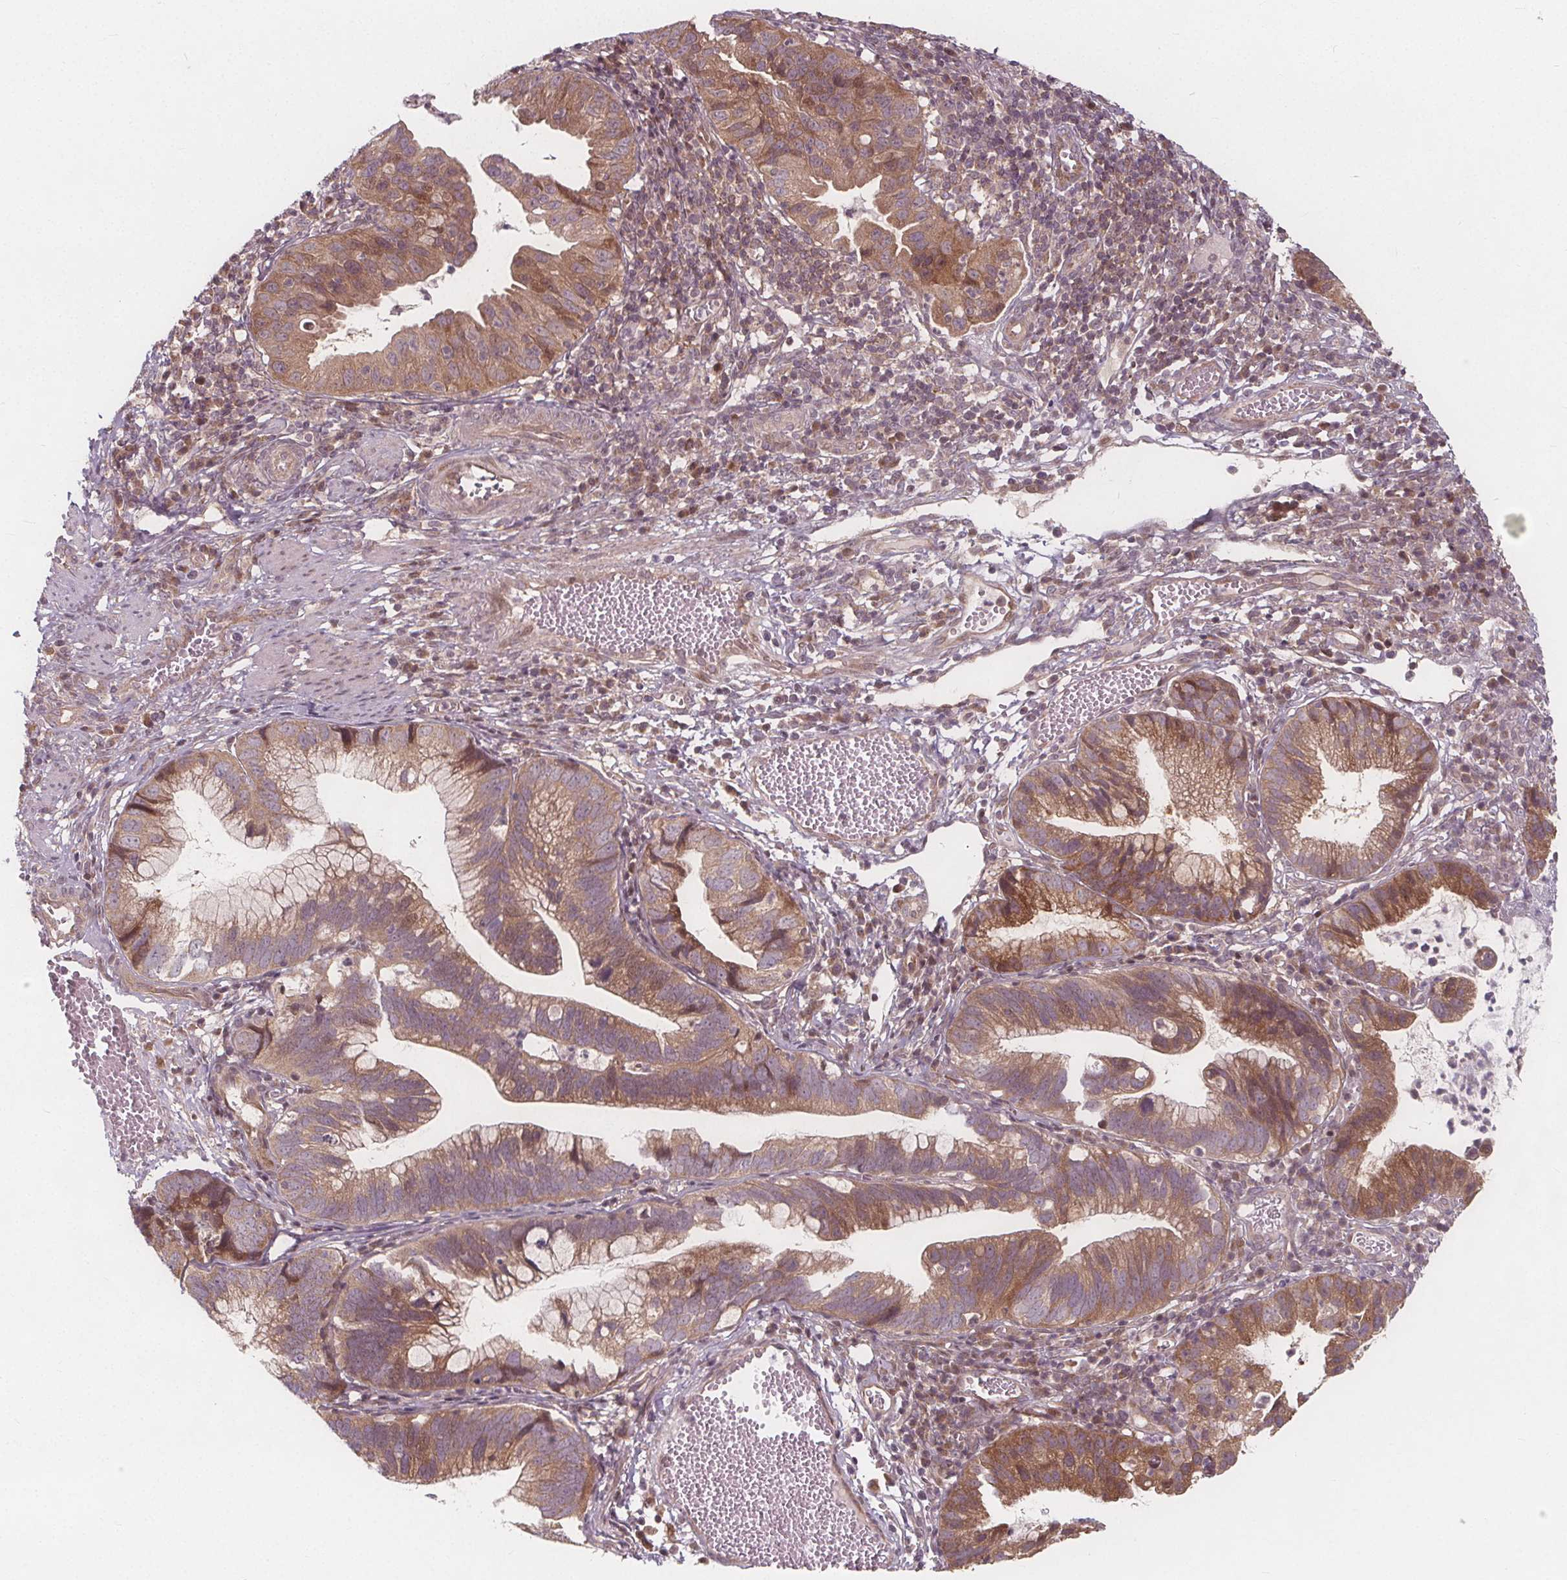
{"staining": {"intensity": "moderate", "quantity": ">75%", "location": "cytoplasmic/membranous,nuclear"}, "tissue": "cervical cancer", "cell_type": "Tumor cells", "image_type": "cancer", "snomed": [{"axis": "morphology", "description": "Adenocarcinoma, NOS"}, {"axis": "topography", "description": "Cervix"}], "caption": "Adenocarcinoma (cervical) tissue exhibits moderate cytoplasmic/membranous and nuclear staining in about >75% of tumor cells", "gene": "AKT1S1", "patient": {"sex": "female", "age": 34}}